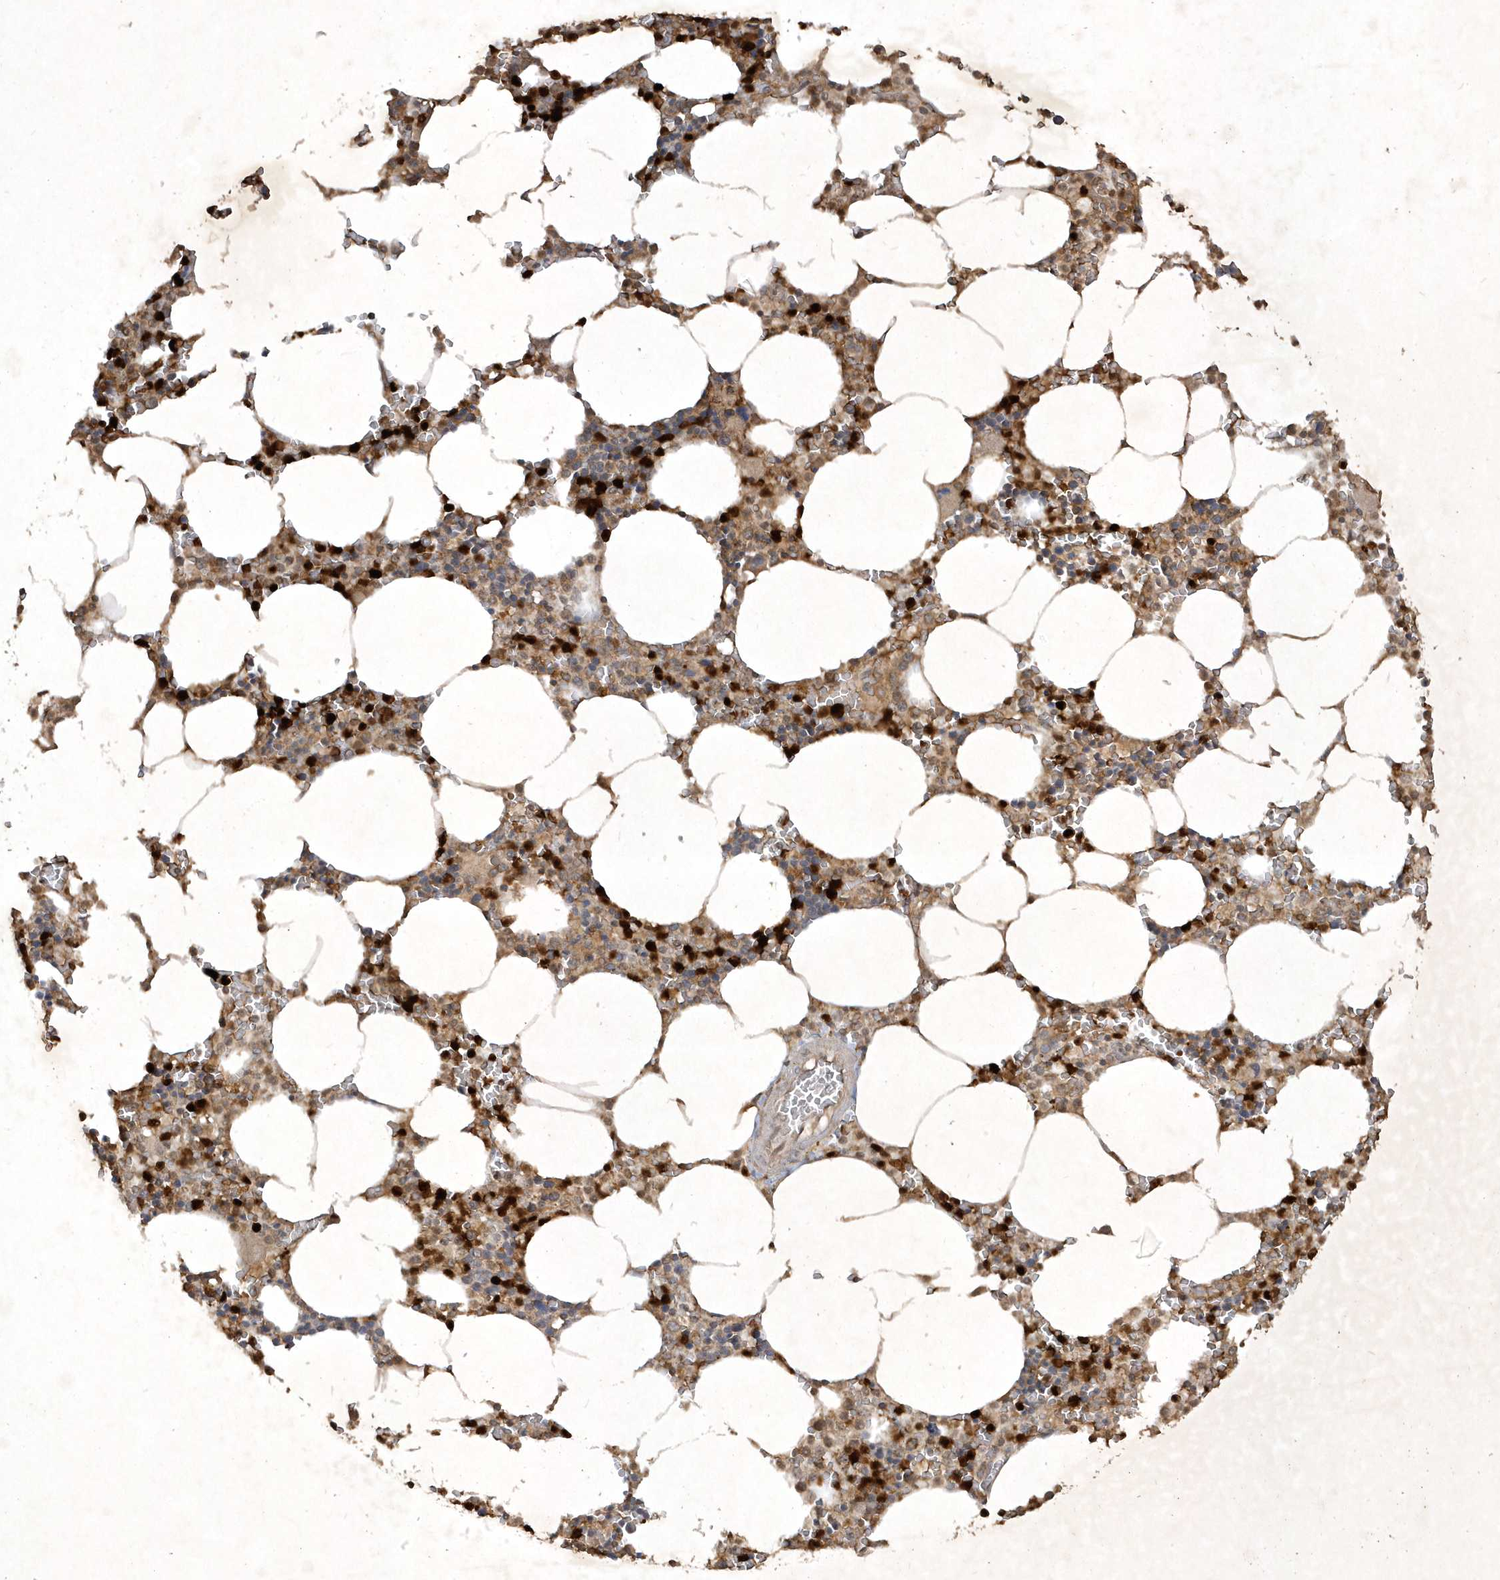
{"staining": {"intensity": "strong", "quantity": "<25%", "location": "cytoplasmic/membranous"}, "tissue": "bone marrow", "cell_type": "Hematopoietic cells", "image_type": "normal", "snomed": [{"axis": "morphology", "description": "Normal tissue, NOS"}, {"axis": "topography", "description": "Bone marrow"}], "caption": "A brown stain highlights strong cytoplasmic/membranous expression of a protein in hematopoietic cells of benign bone marrow. The staining was performed using DAB, with brown indicating positive protein expression. Nuclei are stained blue with hematoxylin.", "gene": "ZNF213", "patient": {"sex": "male", "age": 70}}